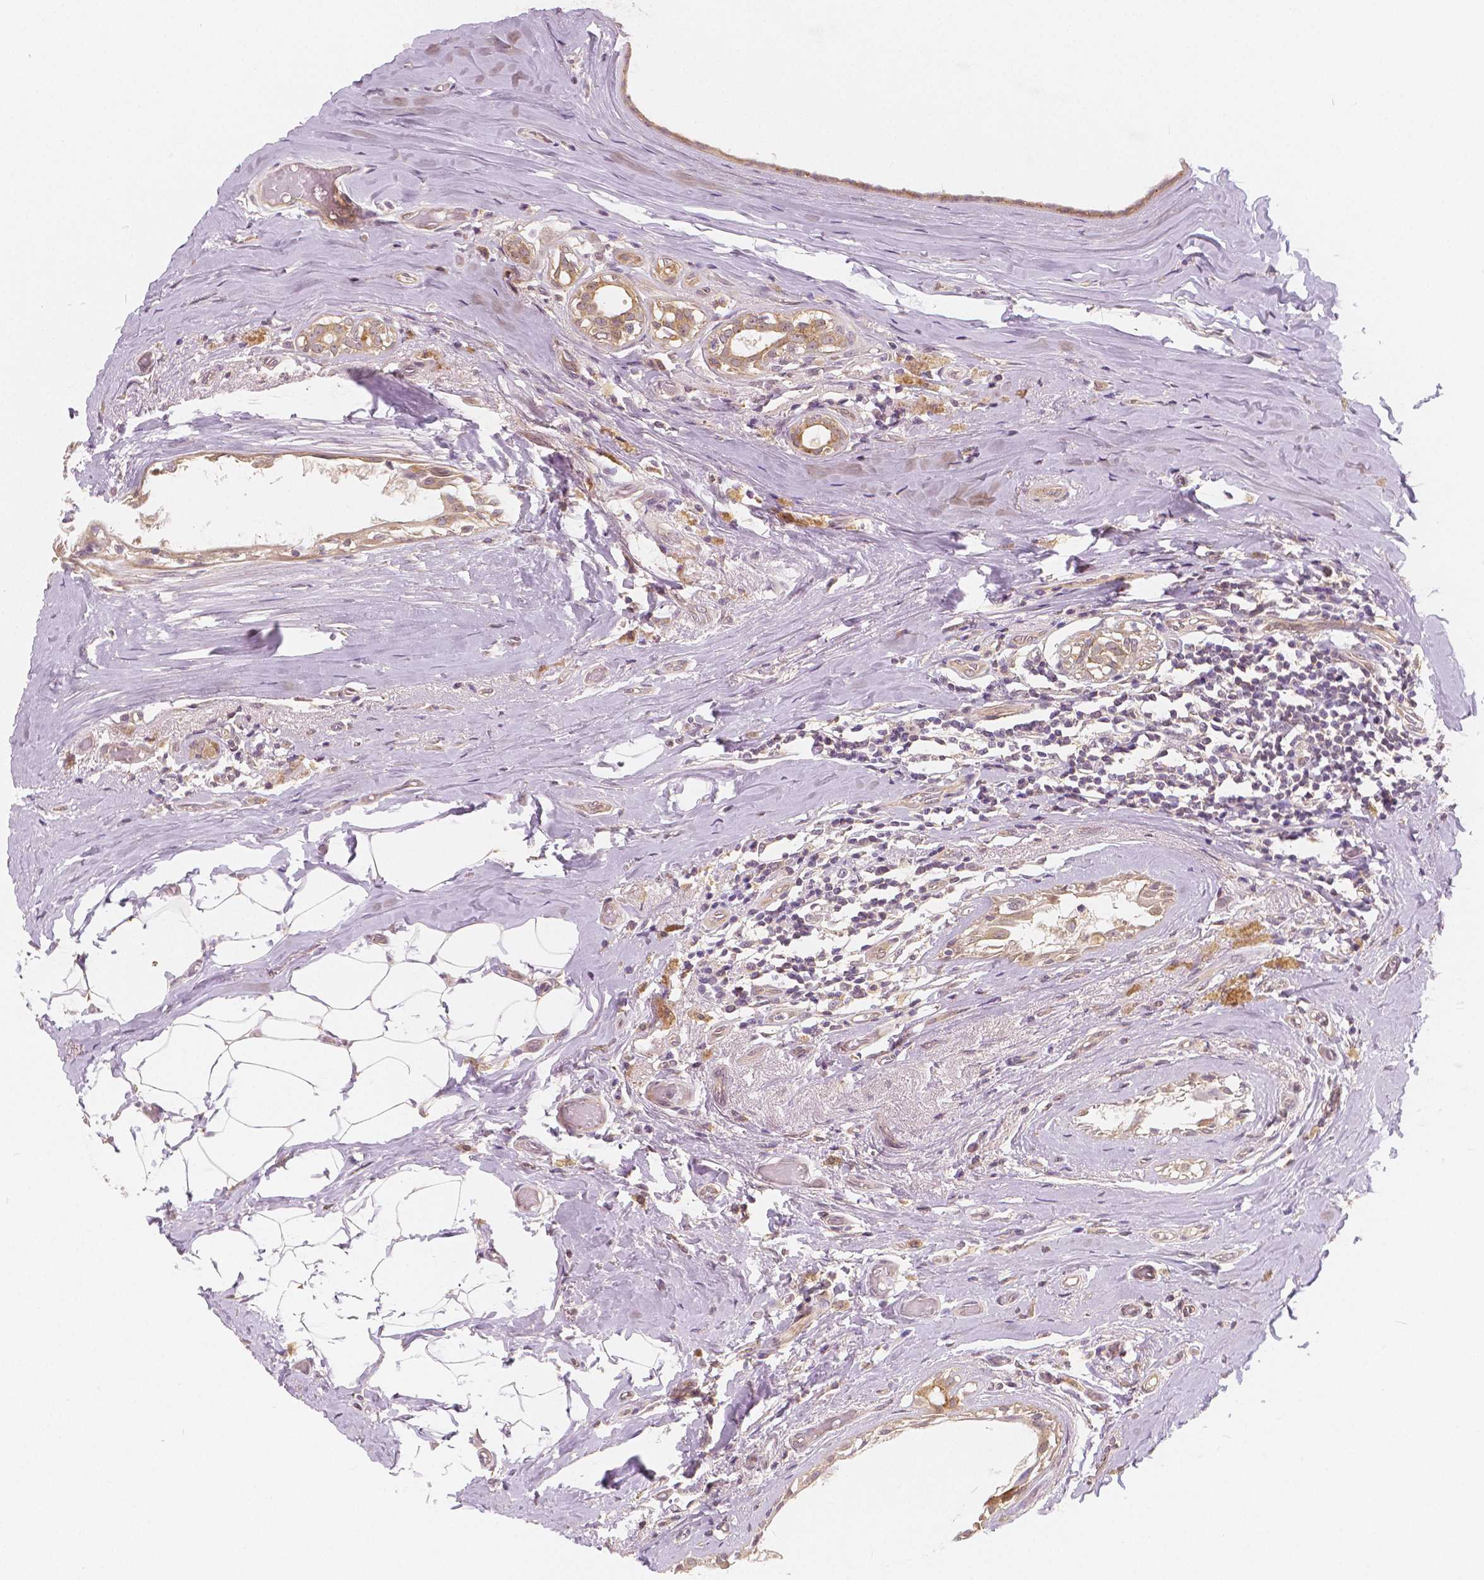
{"staining": {"intensity": "weak", "quantity": ">75%", "location": "cytoplasmic/membranous"}, "tissue": "breast cancer", "cell_type": "Tumor cells", "image_type": "cancer", "snomed": [{"axis": "morphology", "description": "Intraductal carcinoma, in situ"}, {"axis": "morphology", "description": "Duct carcinoma"}, {"axis": "morphology", "description": "Lobular carcinoma, in situ"}, {"axis": "topography", "description": "Breast"}], "caption": "A low amount of weak cytoplasmic/membranous positivity is present in approximately >75% of tumor cells in lobular carcinoma in situ (breast) tissue.", "gene": "SNX12", "patient": {"sex": "female", "age": 44}}